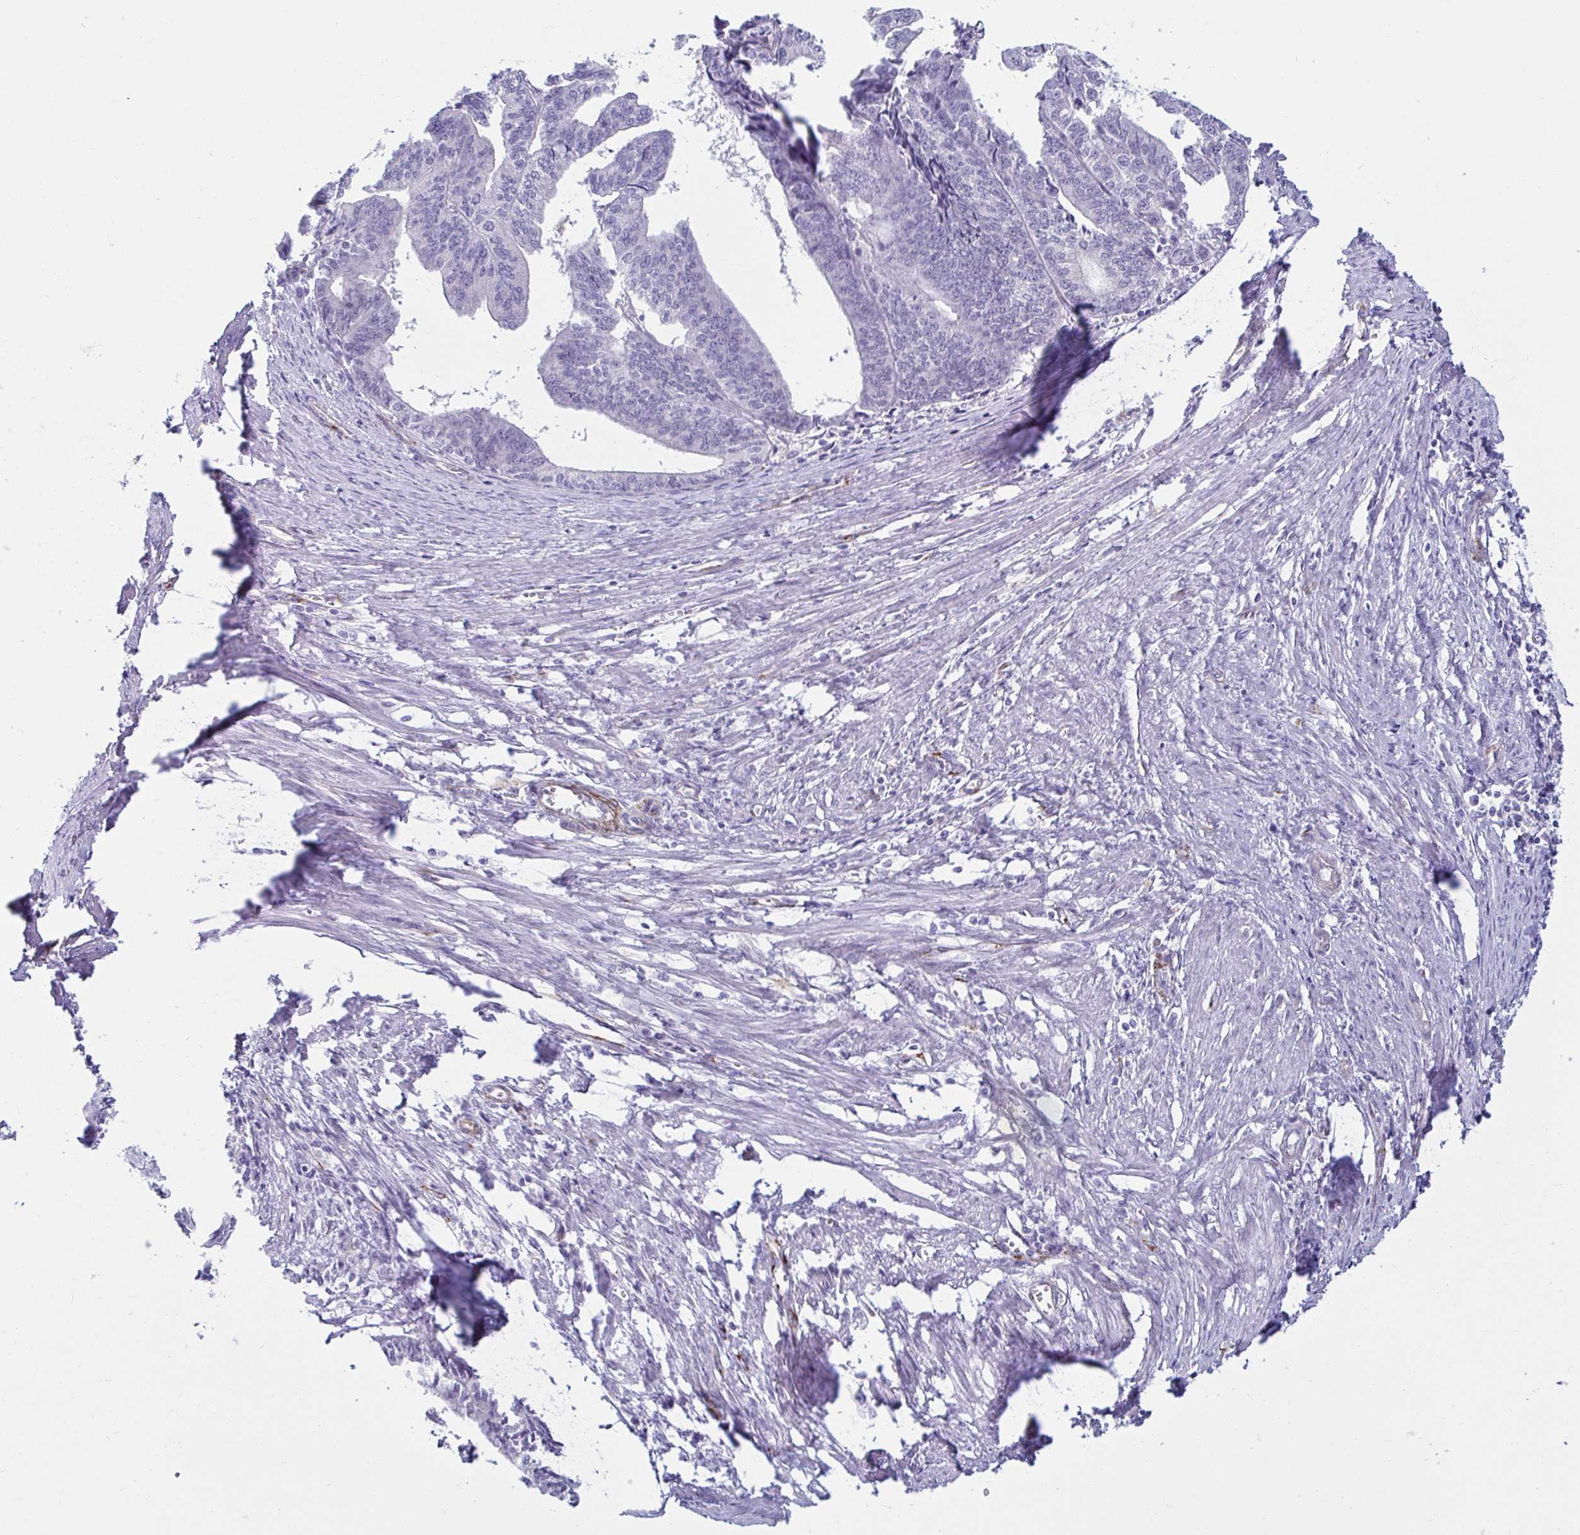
{"staining": {"intensity": "negative", "quantity": "none", "location": "none"}, "tissue": "endometrial cancer", "cell_type": "Tumor cells", "image_type": "cancer", "snomed": [{"axis": "morphology", "description": "Adenocarcinoma, NOS"}, {"axis": "topography", "description": "Endometrium"}], "caption": "DAB immunohistochemical staining of endometrial adenocarcinoma displays no significant positivity in tumor cells.", "gene": "ANKRD62", "patient": {"sex": "female", "age": 65}}